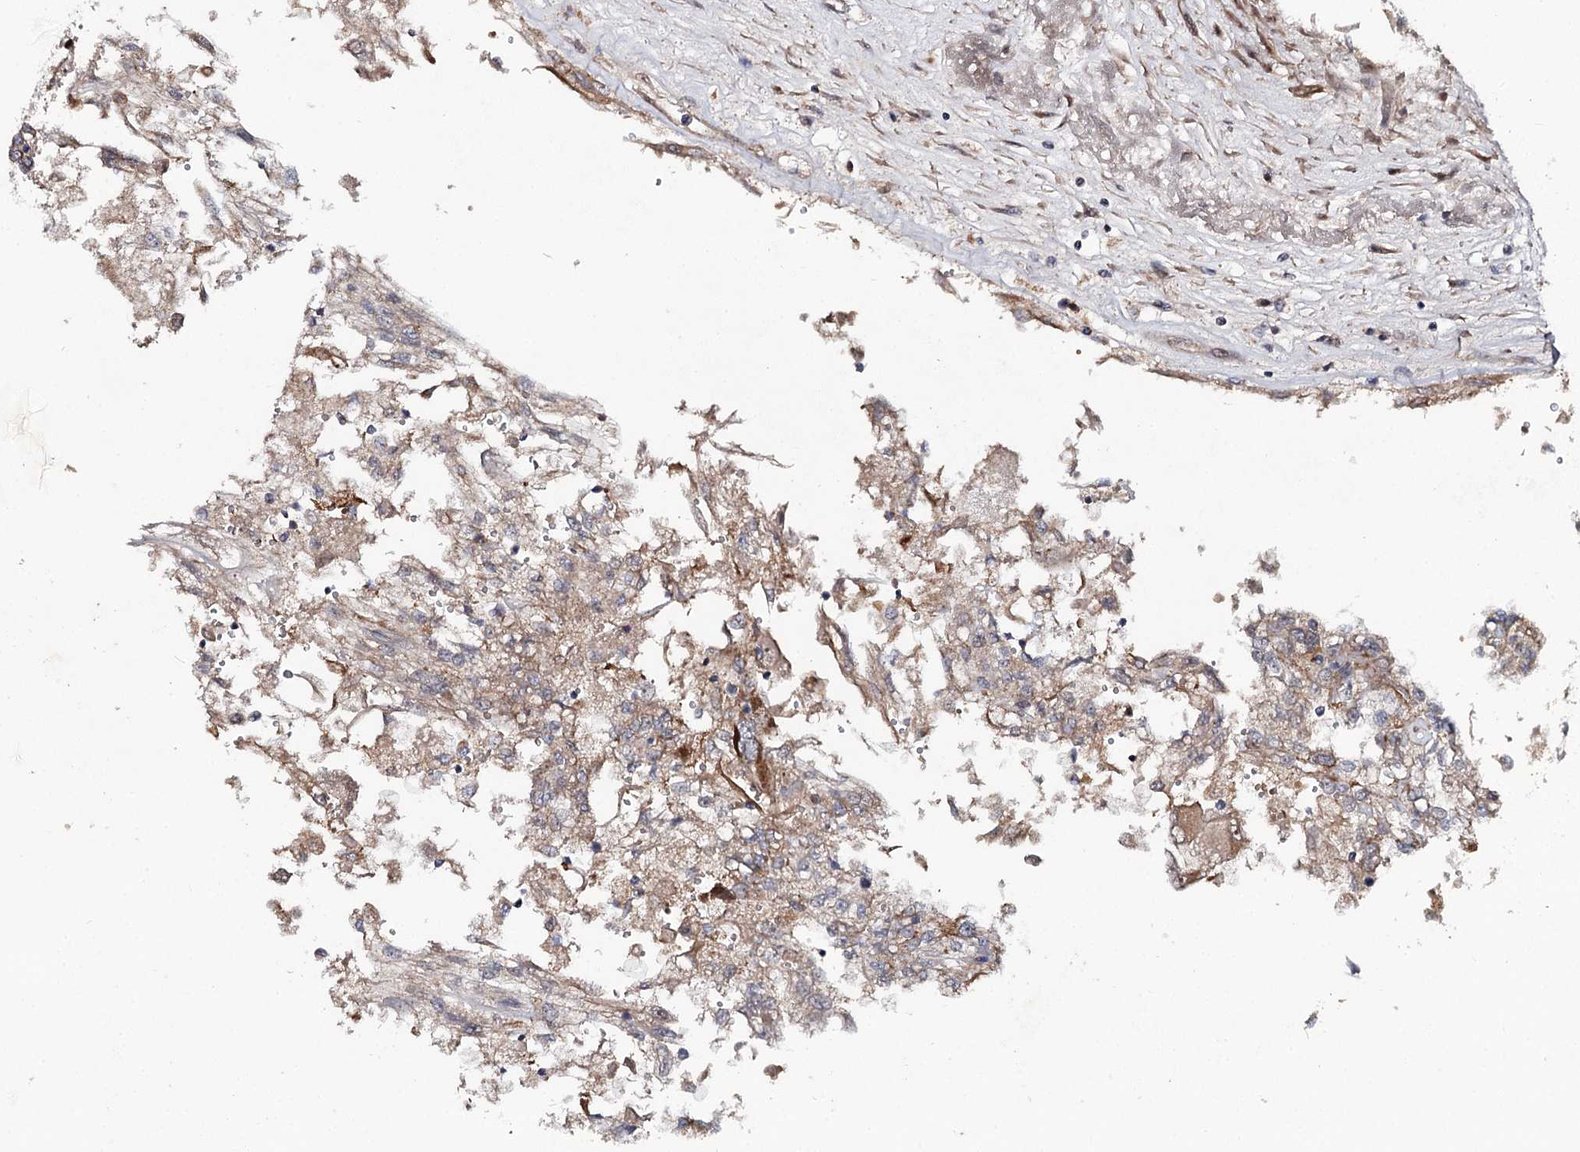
{"staining": {"intensity": "strong", "quantity": "25%-75%", "location": "cytoplasmic/membranous"}, "tissue": "renal cancer", "cell_type": "Tumor cells", "image_type": "cancer", "snomed": [{"axis": "morphology", "description": "Adenocarcinoma, NOS"}, {"axis": "topography", "description": "Kidney"}], "caption": "Adenocarcinoma (renal) stained for a protein (brown) shows strong cytoplasmic/membranous positive expression in about 25%-75% of tumor cells.", "gene": "MSANTD2", "patient": {"sex": "female", "age": 52}}